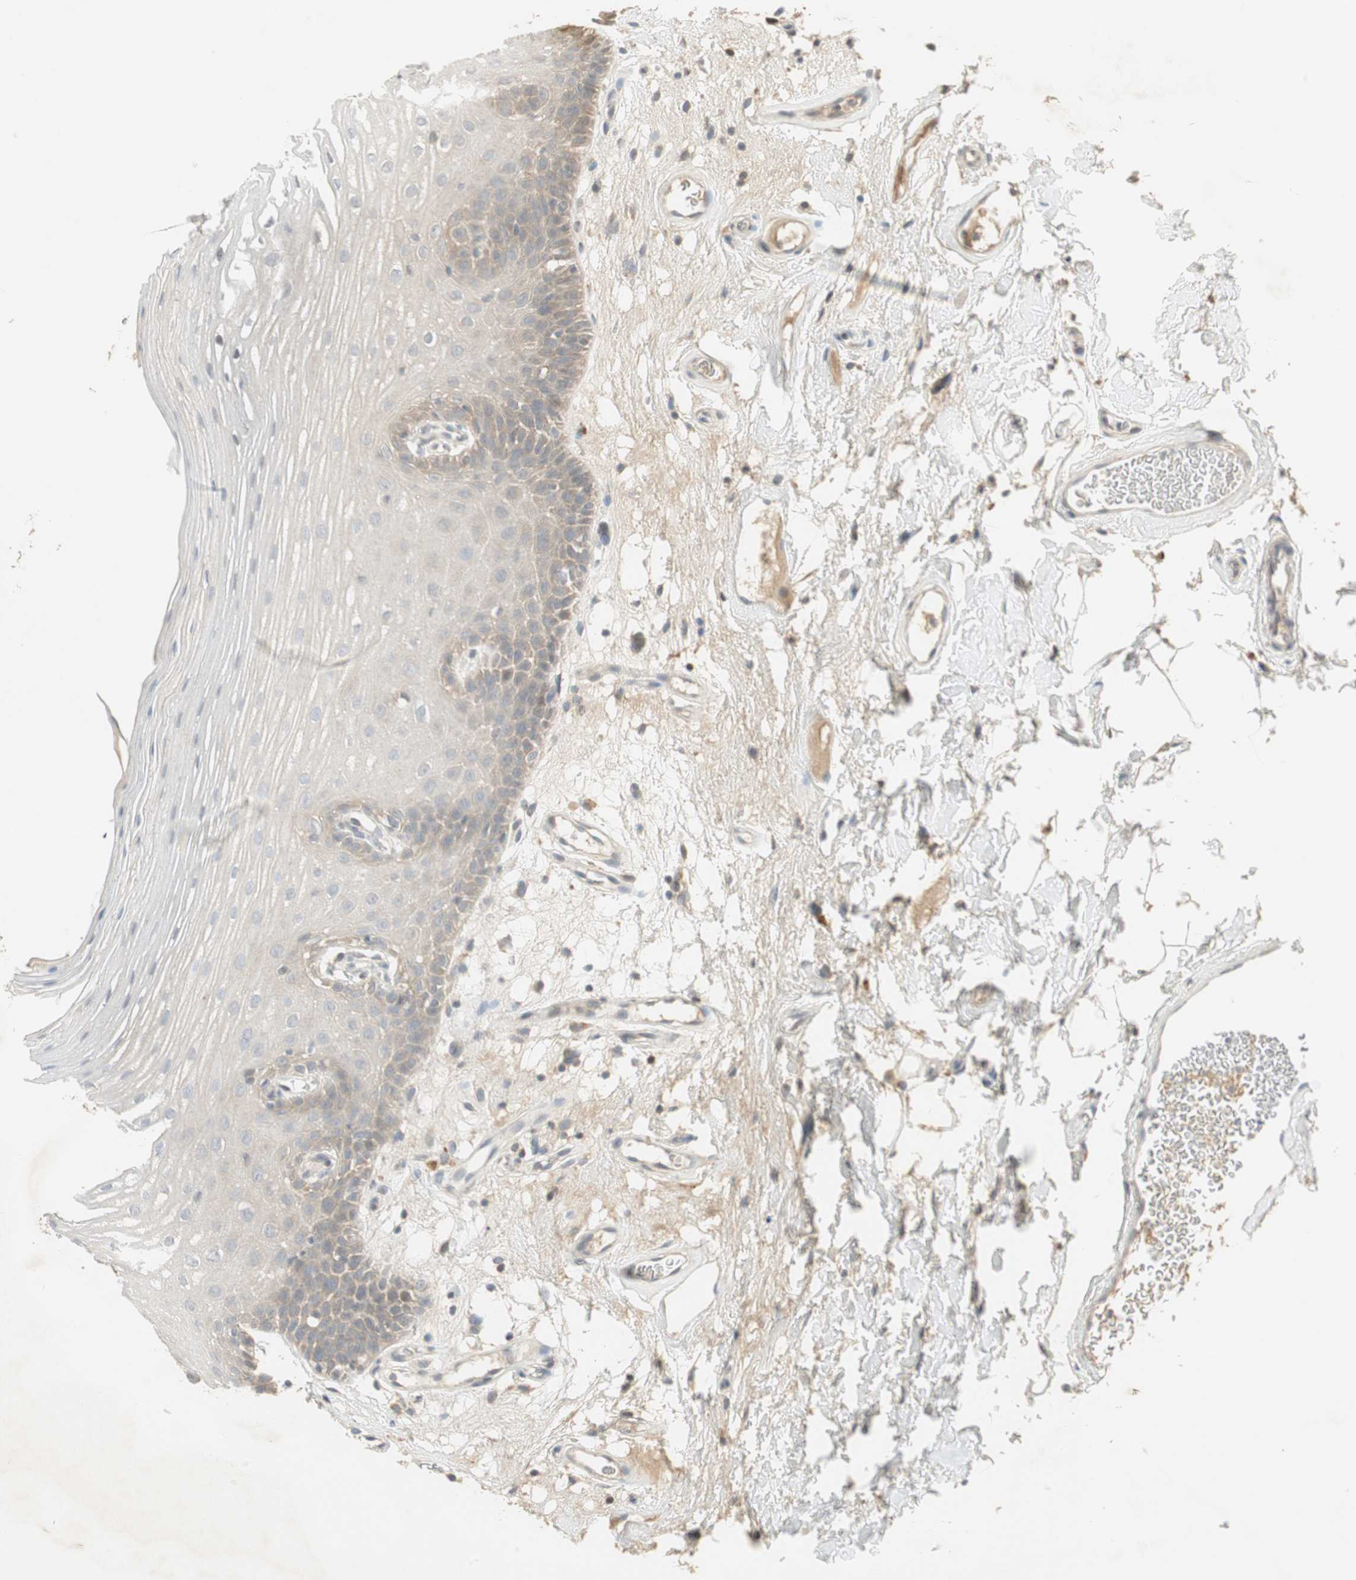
{"staining": {"intensity": "weak", "quantity": "<25%", "location": "cytoplasmic/membranous"}, "tissue": "oral mucosa", "cell_type": "Squamous epithelial cells", "image_type": "normal", "snomed": [{"axis": "morphology", "description": "Normal tissue, NOS"}, {"axis": "morphology", "description": "Squamous cell carcinoma, NOS"}, {"axis": "topography", "description": "Skeletal muscle"}, {"axis": "topography", "description": "Oral tissue"}], "caption": "IHC photomicrograph of normal oral mucosa: human oral mucosa stained with DAB (3,3'-diaminobenzidine) demonstrates no significant protein positivity in squamous epithelial cells.", "gene": "USP2", "patient": {"sex": "male", "age": 71}}